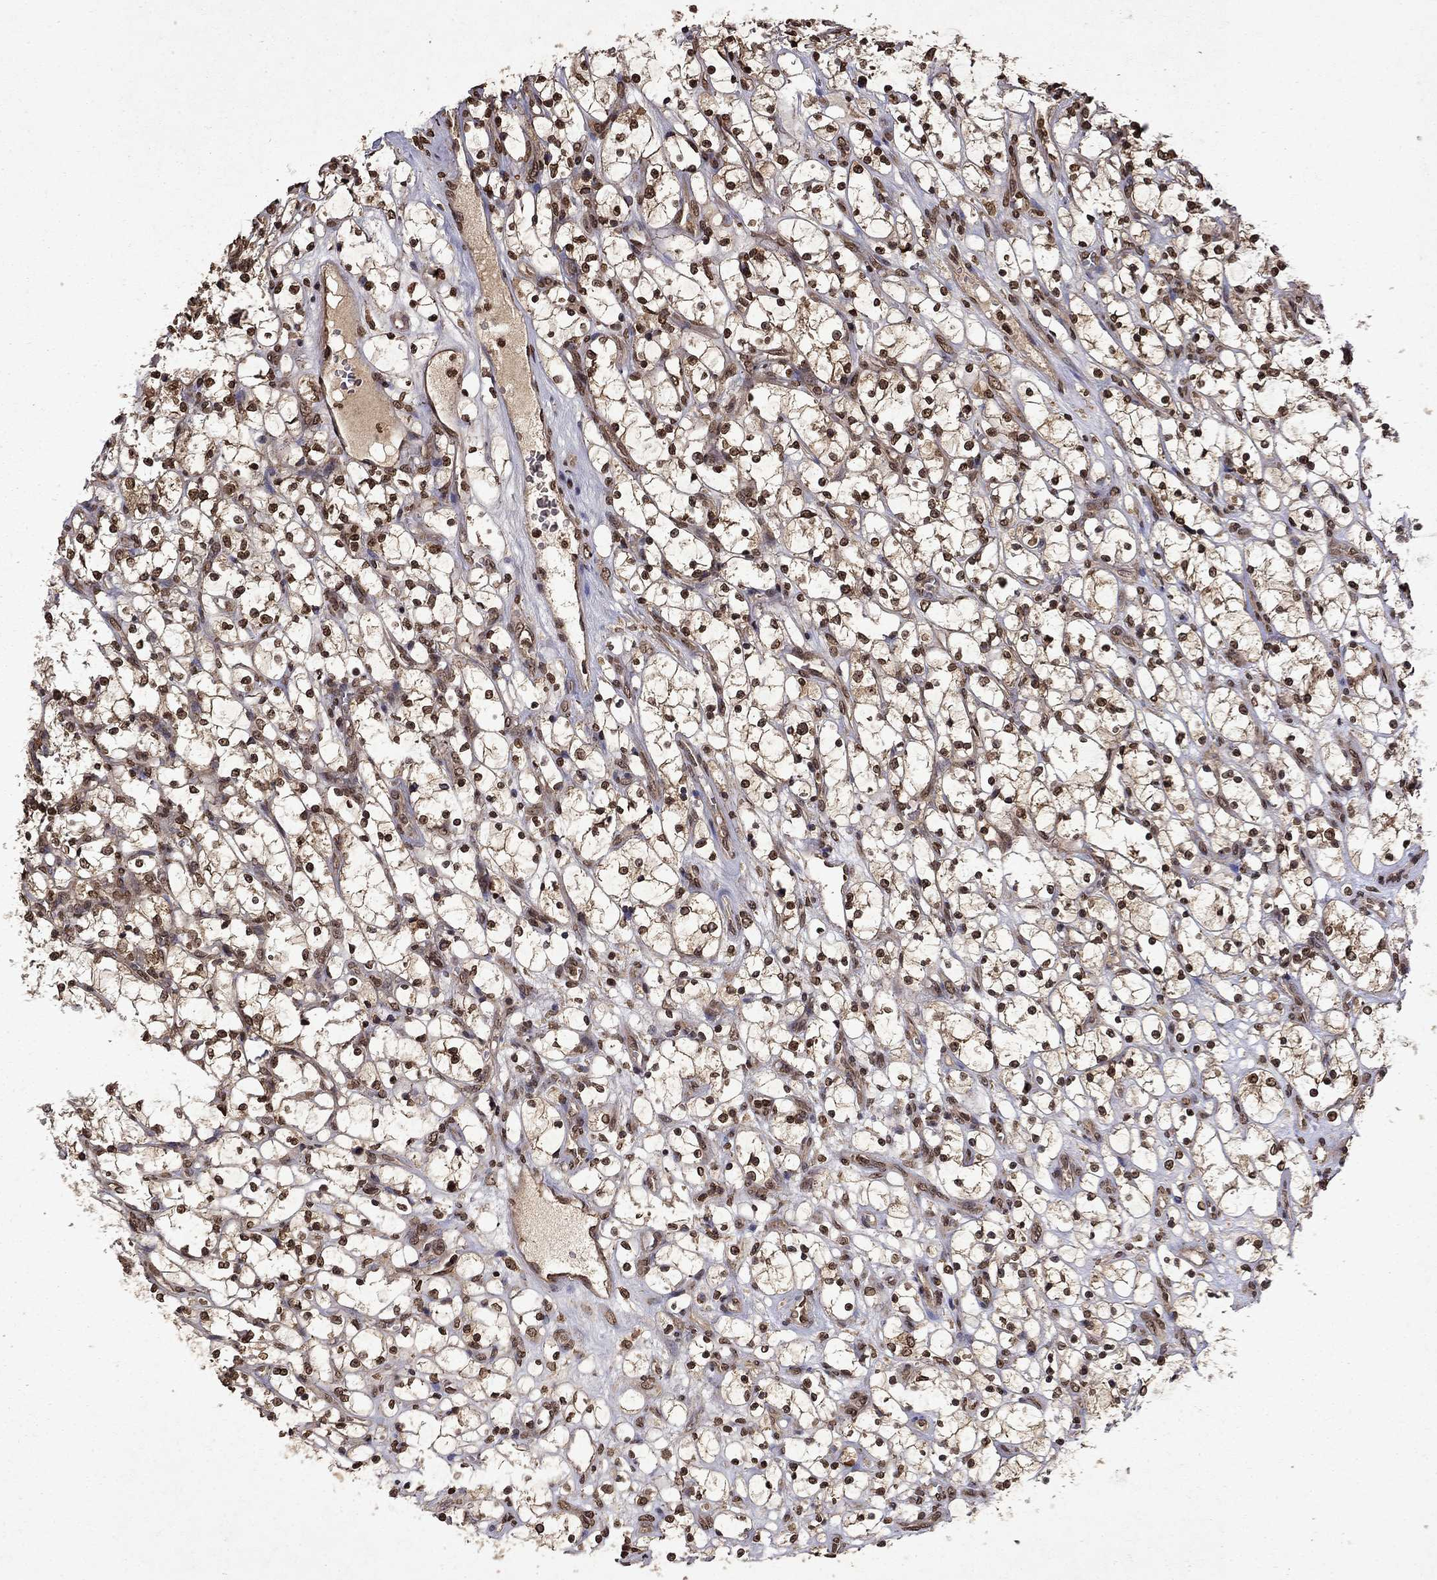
{"staining": {"intensity": "moderate", "quantity": ">75%", "location": "cytoplasmic/membranous,nuclear"}, "tissue": "renal cancer", "cell_type": "Tumor cells", "image_type": "cancer", "snomed": [{"axis": "morphology", "description": "Adenocarcinoma, NOS"}, {"axis": "topography", "description": "Kidney"}], "caption": "High-magnification brightfield microscopy of renal cancer (adenocarcinoma) stained with DAB (brown) and counterstained with hematoxylin (blue). tumor cells exhibit moderate cytoplasmic/membranous and nuclear staining is identified in about>75% of cells.", "gene": "PIN4", "patient": {"sex": "female", "age": 69}}